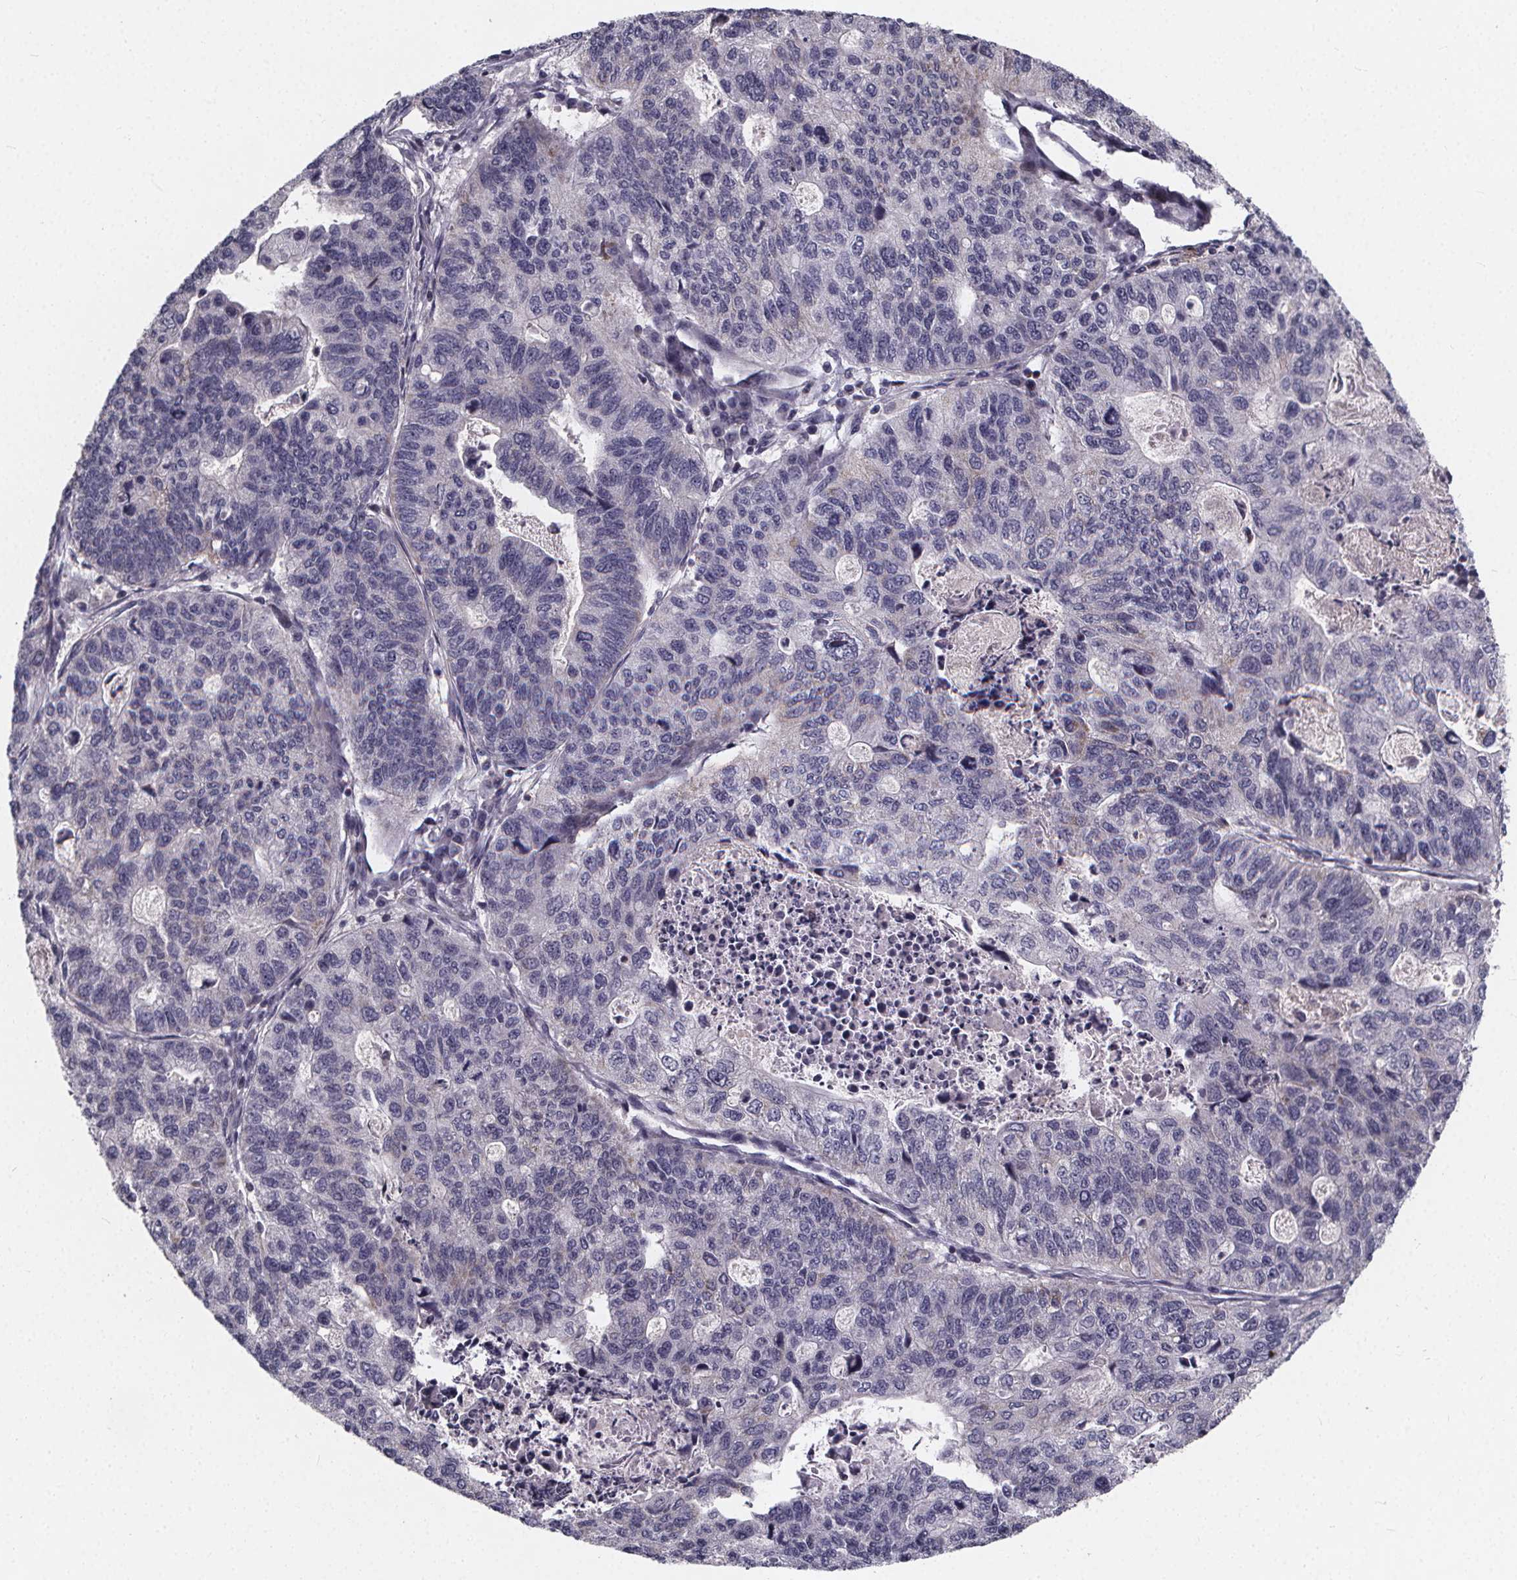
{"staining": {"intensity": "negative", "quantity": "none", "location": "none"}, "tissue": "stomach cancer", "cell_type": "Tumor cells", "image_type": "cancer", "snomed": [{"axis": "morphology", "description": "Adenocarcinoma, NOS"}, {"axis": "topography", "description": "Stomach, upper"}], "caption": "Tumor cells show no significant expression in stomach cancer (adenocarcinoma).", "gene": "FBXW2", "patient": {"sex": "female", "age": 67}}